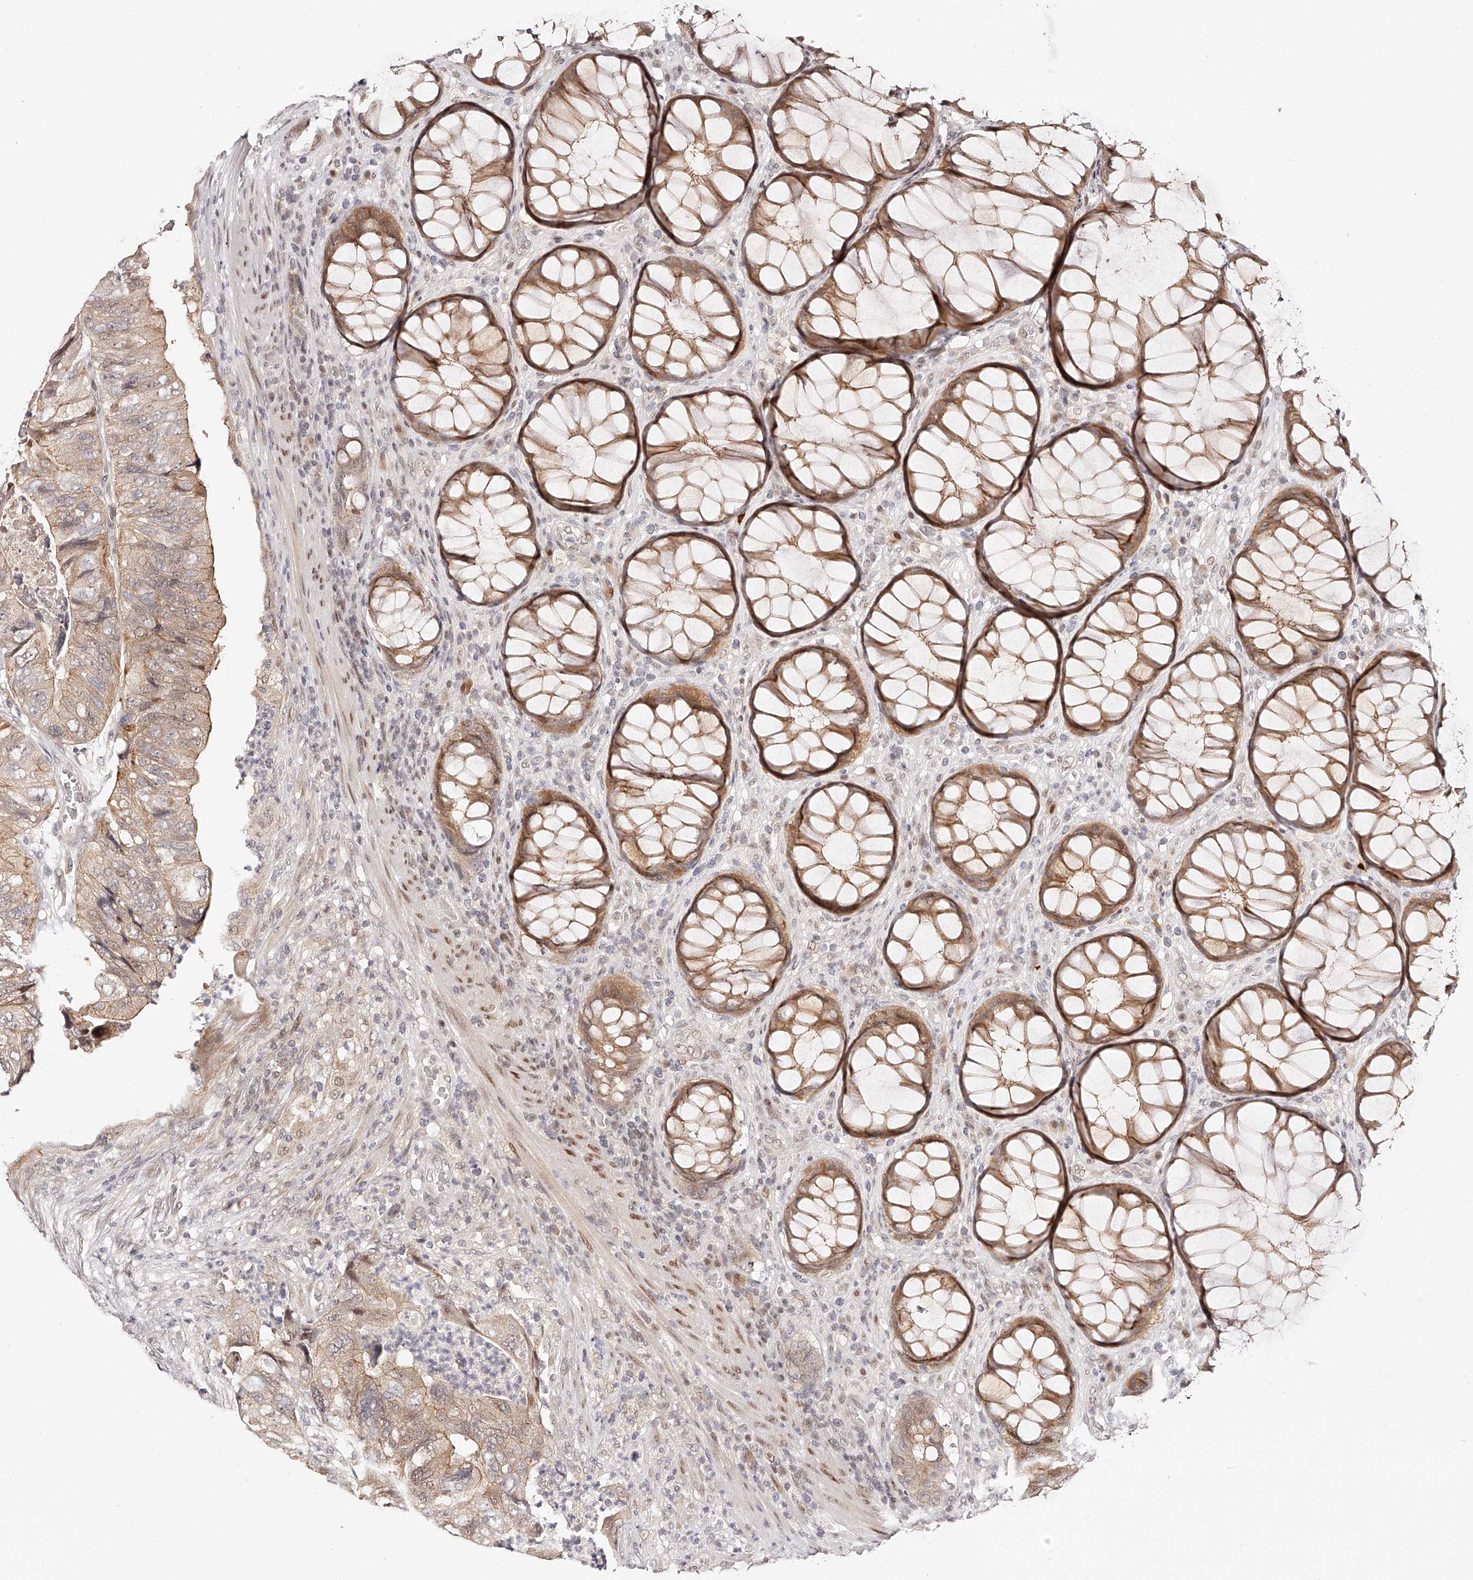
{"staining": {"intensity": "moderate", "quantity": "<25%", "location": "cytoplasmic/membranous,nuclear"}, "tissue": "colorectal cancer", "cell_type": "Tumor cells", "image_type": "cancer", "snomed": [{"axis": "morphology", "description": "Adenocarcinoma, NOS"}, {"axis": "topography", "description": "Rectum"}], "caption": "Immunohistochemistry (IHC) staining of colorectal adenocarcinoma, which reveals low levels of moderate cytoplasmic/membranous and nuclear expression in about <25% of tumor cells indicating moderate cytoplasmic/membranous and nuclear protein expression. The staining was performed using DAB (3,3'-diaminobenzidine) (brown) for protein detection and nuclei were counterstained in hematoxylin (blue).", "gene": "USF3", "patient": {"sex": "male", "age": 63}}